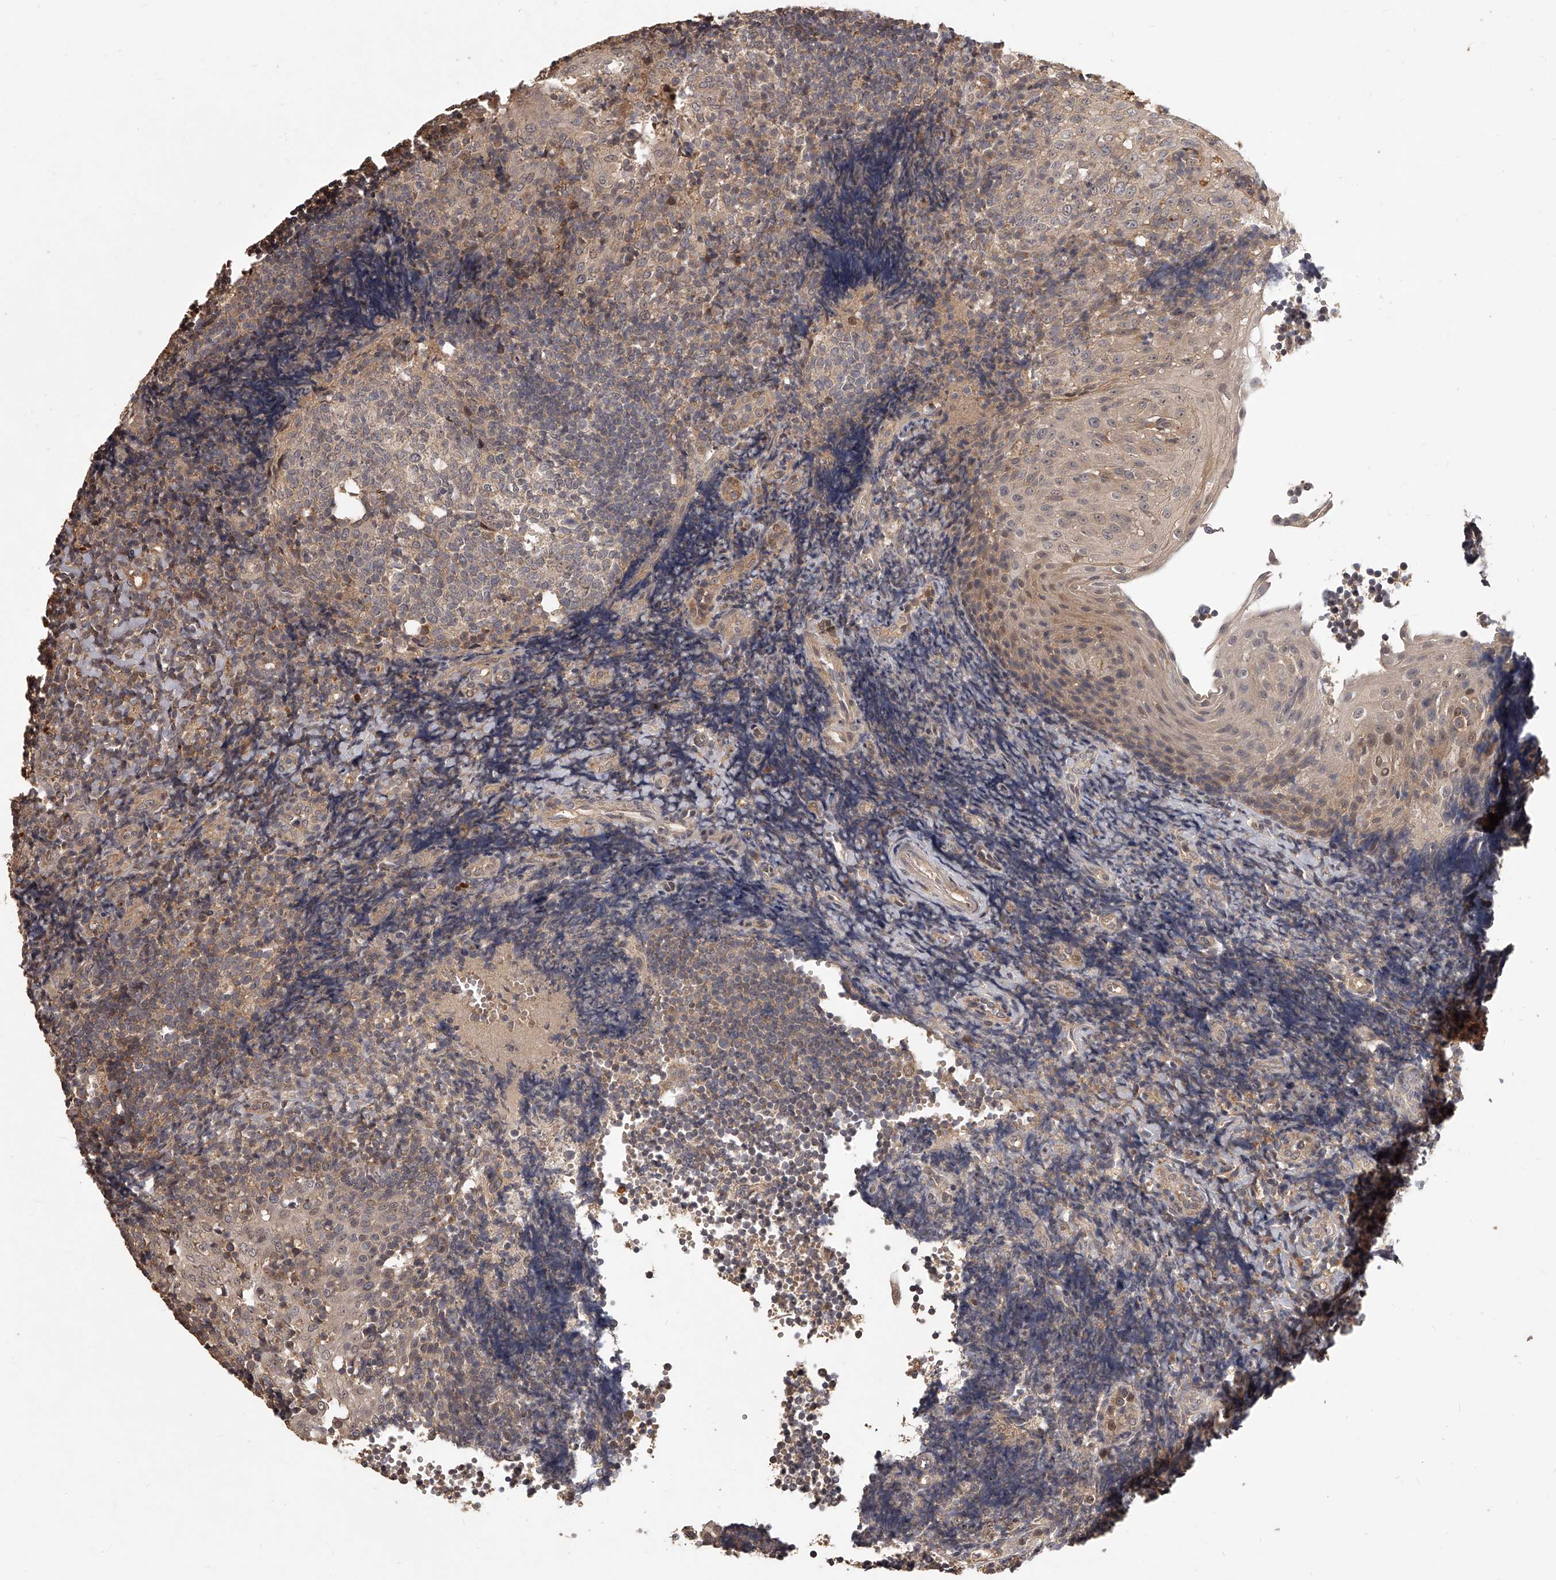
{"staining": {"intensity": "weak", "quantity": "25%-75%", "location": "cytoplasmic/membranous"}, "tissue": "tonsil", "cell_type": "Germinal center cells", "image_type": "normal", "snomed": [{"axis": "morphology", "description": "Normal tissue, NOS"}, {"axis": "topography", "description": "Tonsil"}], "caption": "Immunohistochemical staining of benign tonsil reveals 25%-75% levels of weak cytoplasmic/membranous protein staining in approximately 25%-75% of germinal center cells.", "gene": "SLC37A1", "patient": {"sex": "female", "age": 40}}